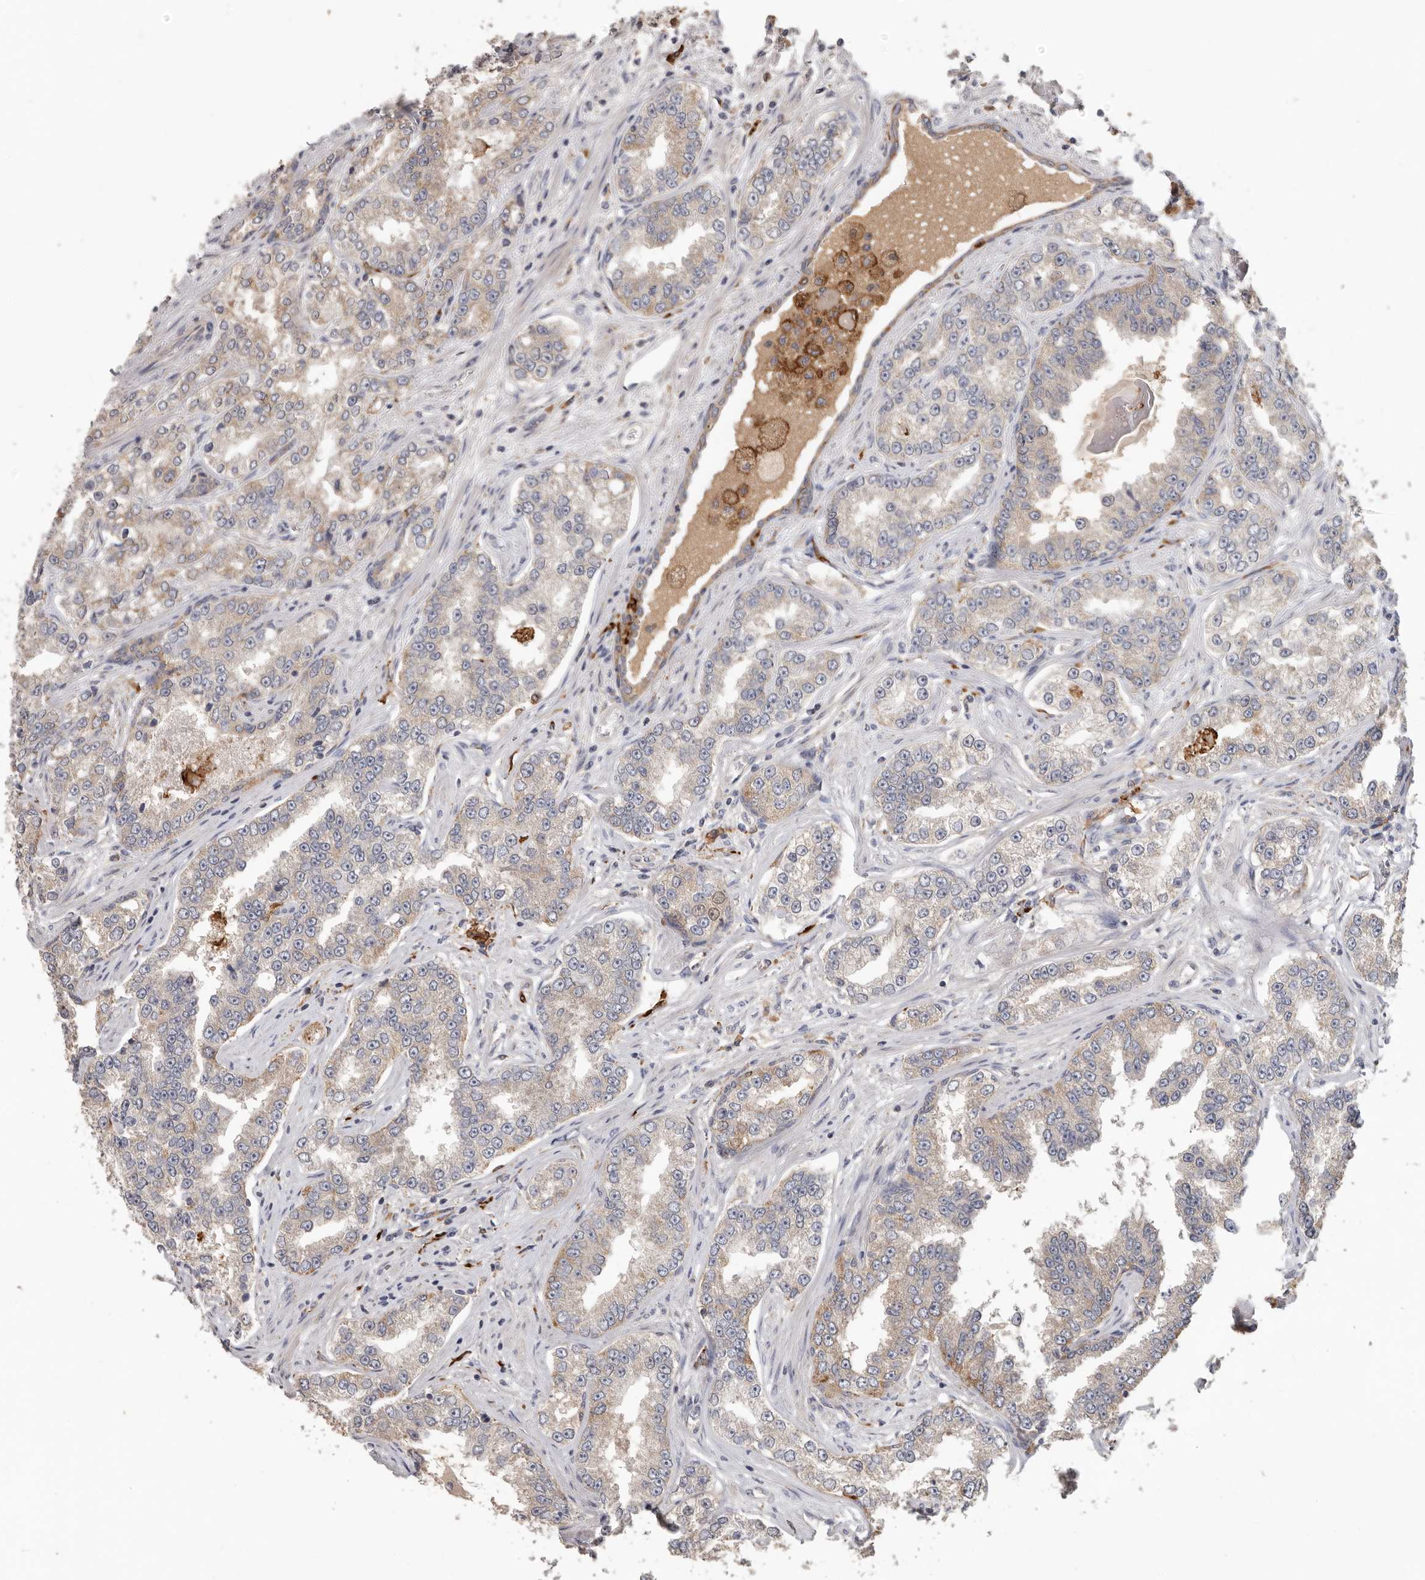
{"staining": {"intensity": "weak", "quantity": "<25%", "location": "cytoplasmic/membranous"}, "tissue": "prostate cancer", "cell_type": "Tumor cells", "image_type": "cancer", "snomed": [{"axis": "morphology", "description": "Normal tissue, NOS"}, {"axis": "morphology", "description": "Adenocarcinoma, High grade"}, {"axis": "topography", "description": "Prostate"}], "caption": "The micrograph shows no significant expression in tumor cells of high-grade adenocarcinoma (prostate).", "gene": "TFRC", "patient": {"sex": "male", "age": 83}}